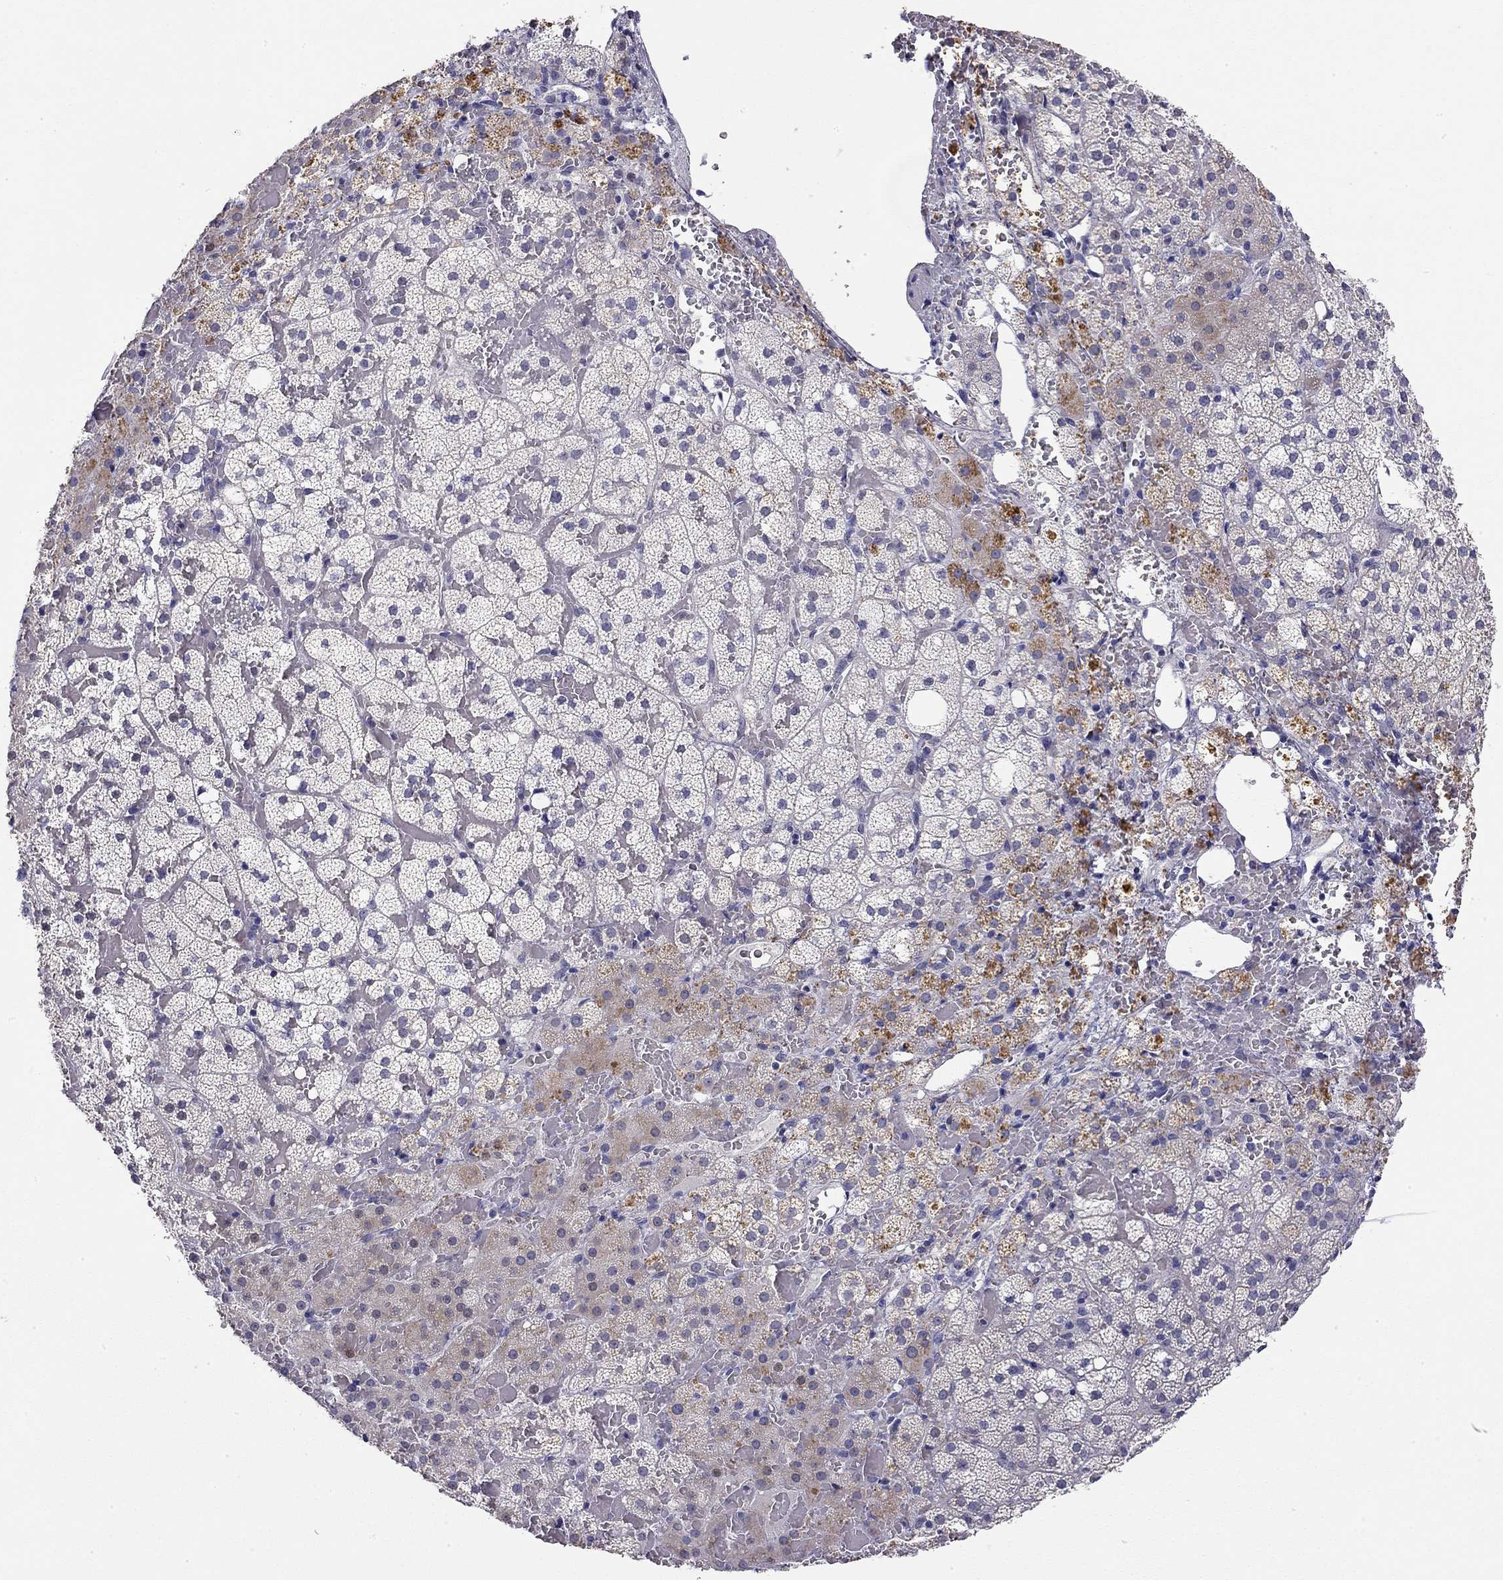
{"staining": {"intensity": "moderate", "quantity": "<25%", "location": "cytoplasmic/membranous"}, "tissue": "adrenal gland", "cell_type": "Glandular cells", "image_type": "normal", "snomed": [{"axis": "morphology", "description": "Normal tissue, NOS"}, {"axis": "topography", "description": "Adrenal gland"}], "caption": "Human adrenal gland stained with a protein marker shows moderate staining in glandular cells.", "gene": "RTL1", "patient": {"sex": "male", "age": 53}}